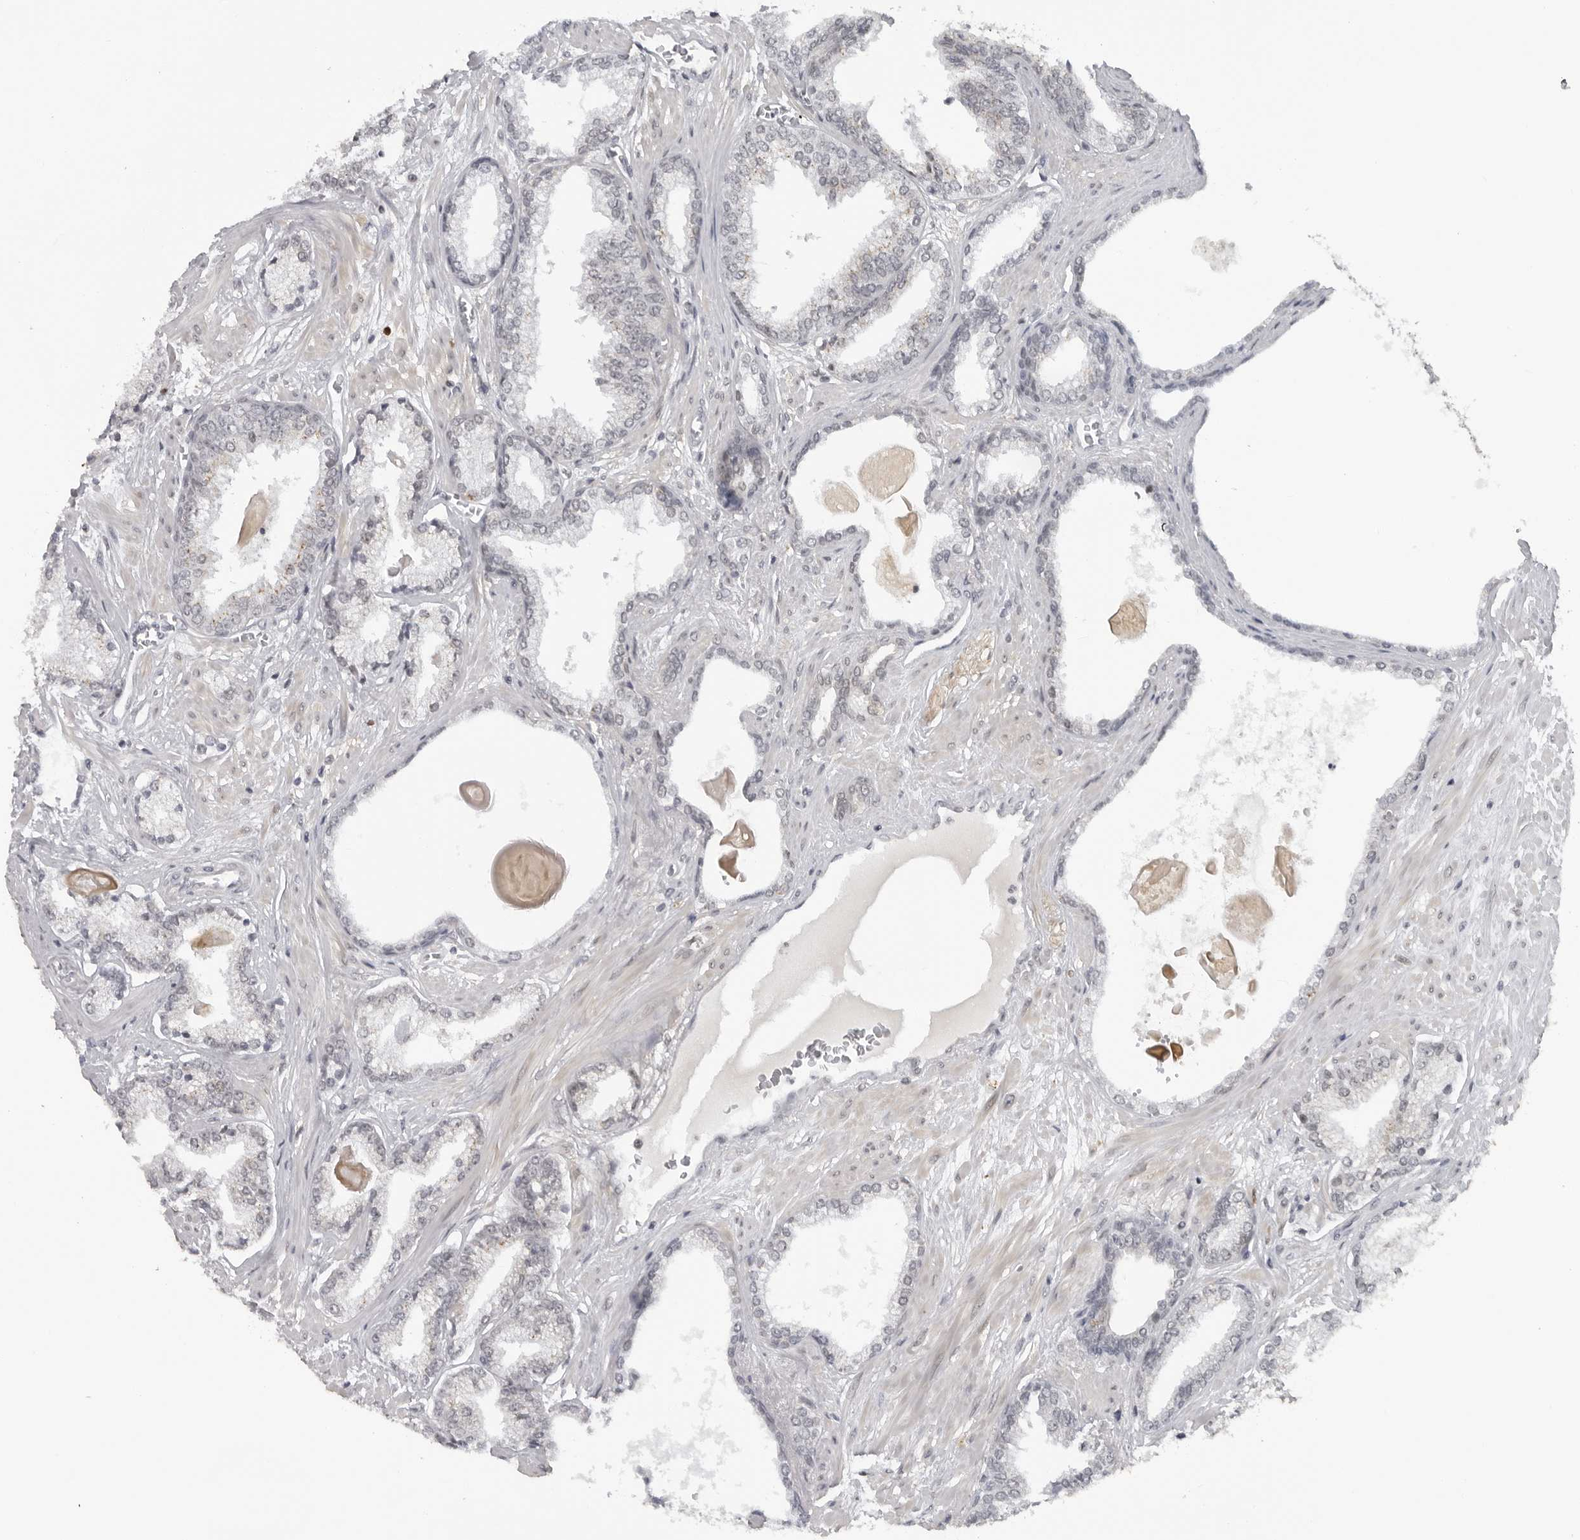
{"staining": {"intensity": "negative", "quantity": "none", "location": "none"}, "tissue": "prostate cancer", "cell_type": "Tumor cells", "image_type": "cancer", "snomed": [{"axis": "morphology", "description": "Adenocarcinoma, Low grade"}, {"axis": "topography", "description": "Prostate"}], "caption": "The immunohistochemistry micrograph has no significant positivity in tumor cells of low-grade adenocarcinoma (prostate) tissue. (DAB (3,3'-diaminobenzidine) immunohistochemistry (IHC) with hematoxylin counter stain).", "gene": "MAF", "patient": {"sex": "male", "age": 70}}